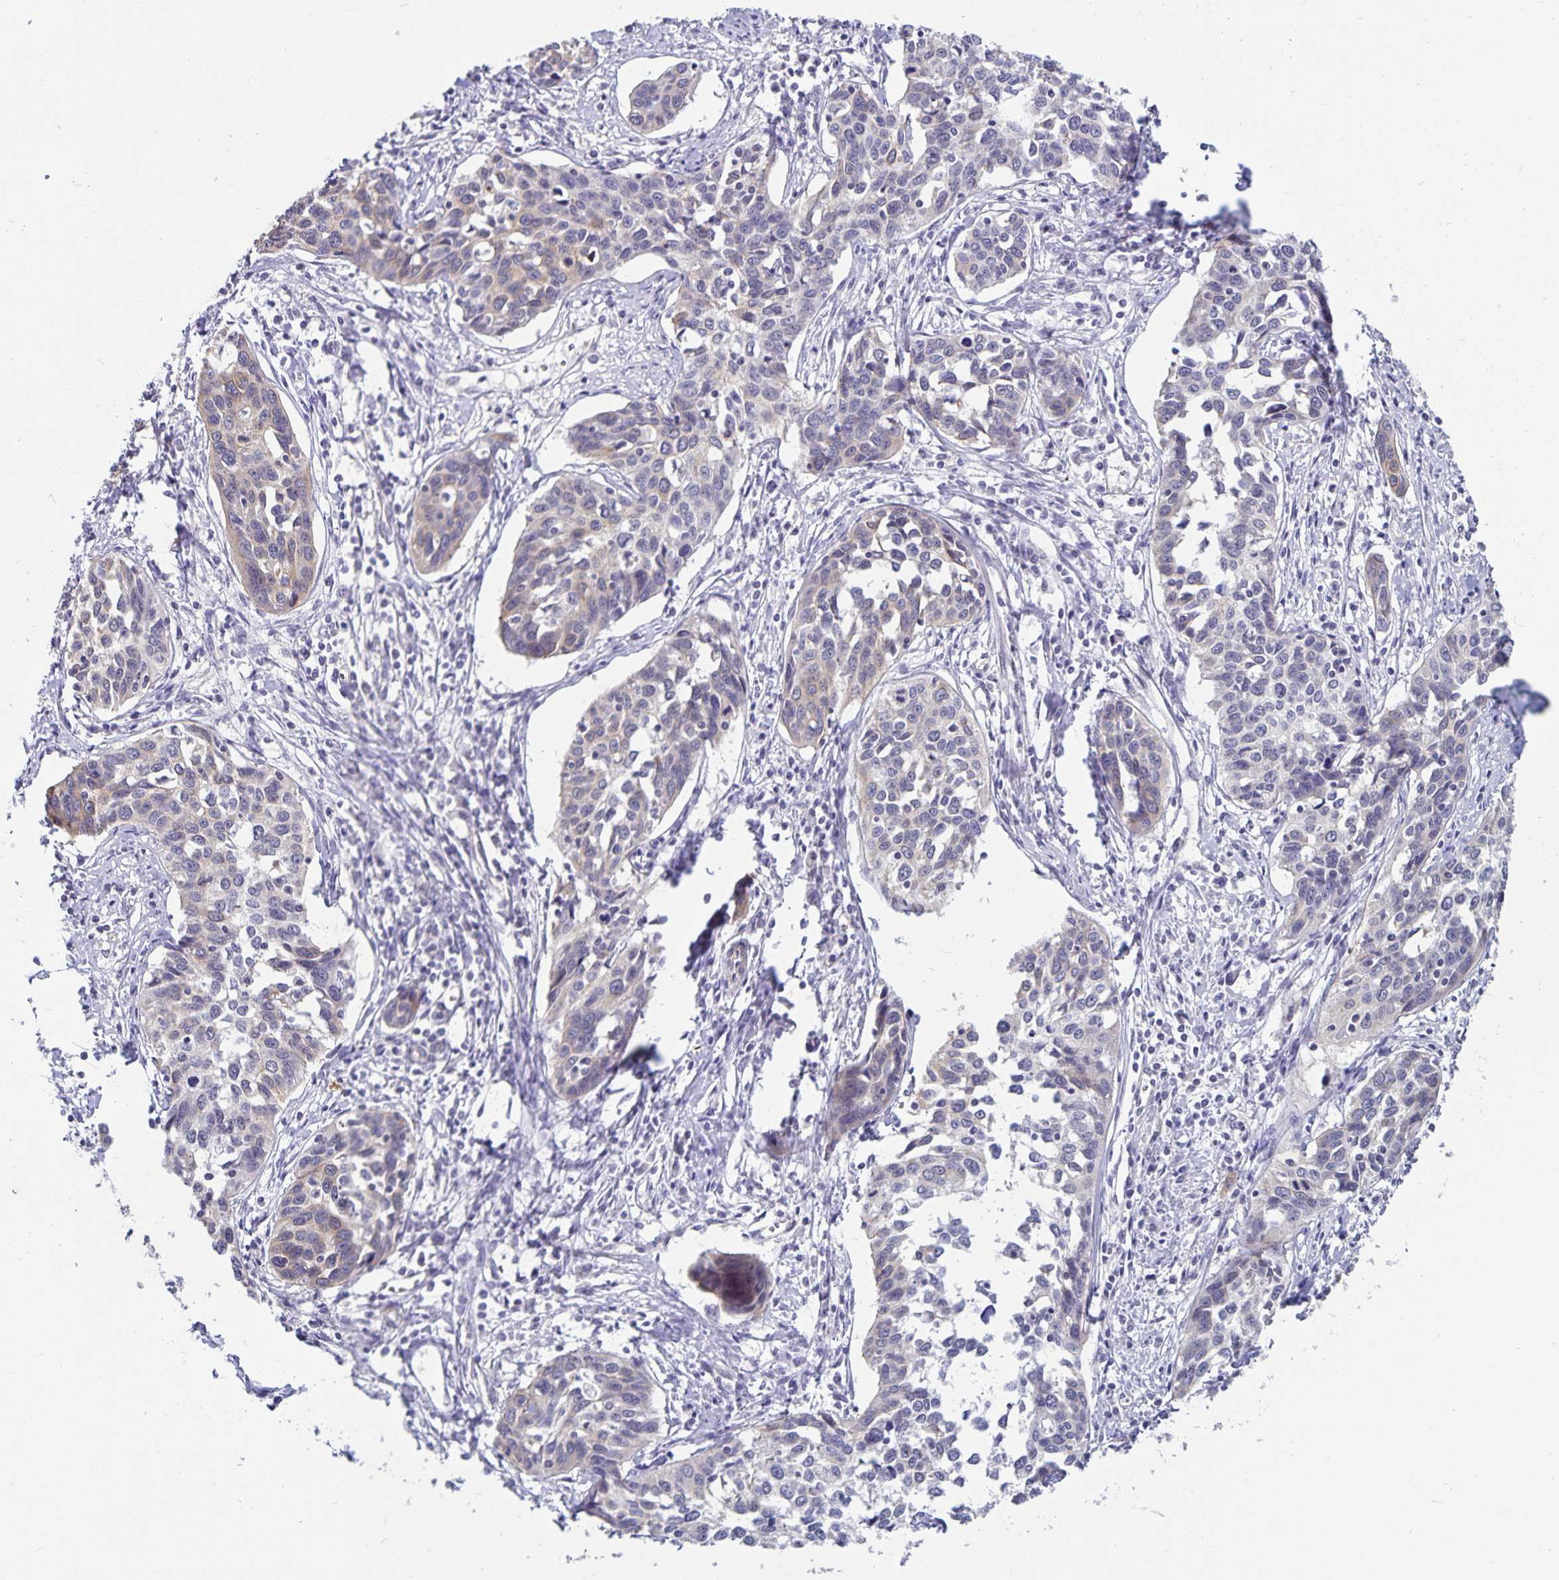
{"staining": {"intensity": "weak", "quantity": "<25%", "location": "cytoplasmic/membranous"}, "tissue": "cervical cancer", "cell_type": "Tumor cells", "image_type": "cancer", "snomed": [{"axis": "morphology", "description": "Squamous cell carcinoma, NOS"}, {"axis": "topography", "description": "Cervix"}], "caption": "This is an IHC histopathology image of squamous cell carcinoma (cervical). There is no staining in tumor cells.", "gene": "CDKN2B", "patient": {"sex": "female", "age": 31}}